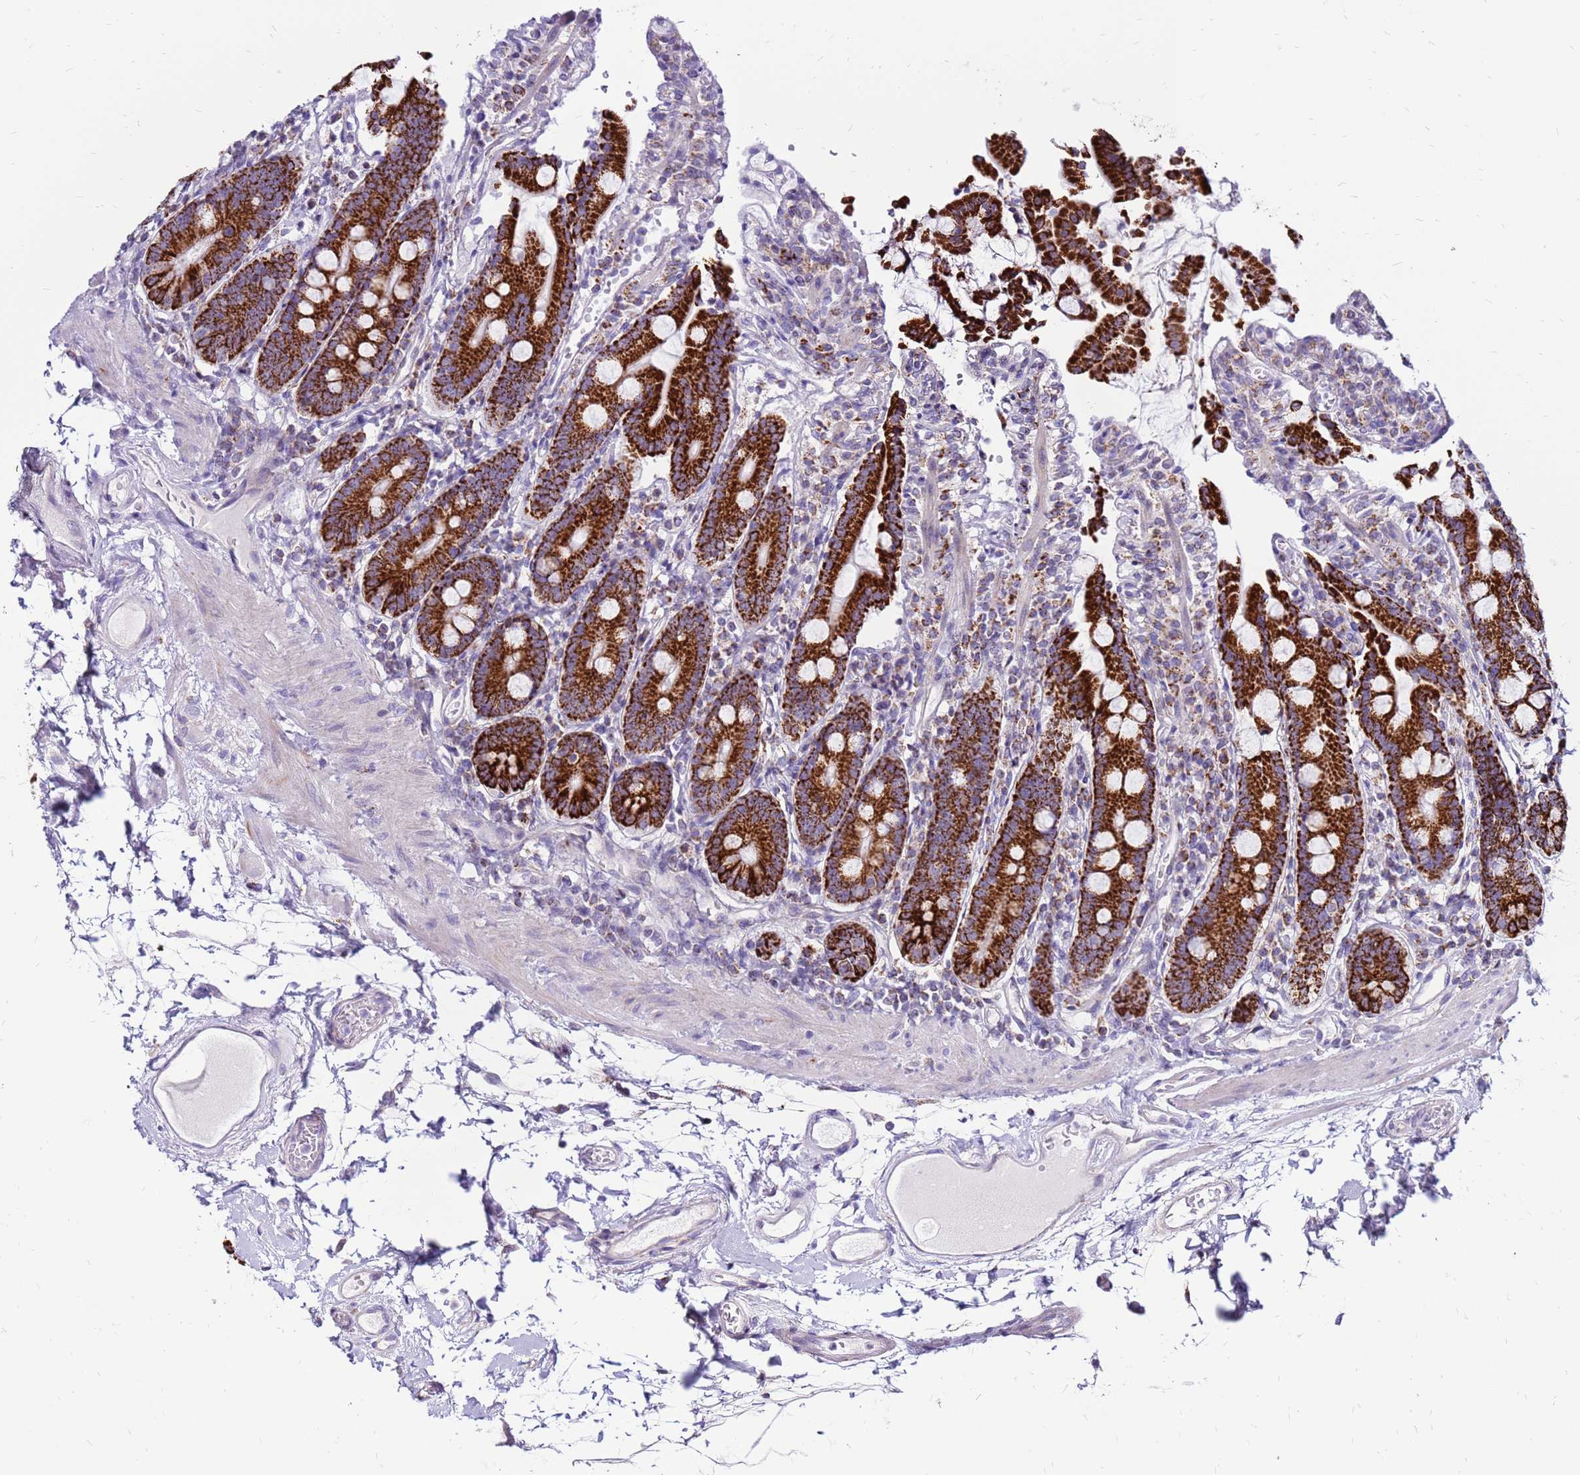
{"staining": {"intensity": "strong", "quantity": ">75%", "location": "cytoplasmic/membranous"}, "tissue": "duodenum", "cell_type": "Glandular cells", "image_type": "normal", "snomed": [{"axis": "morphology", "description": "Normal tissue, NOS"}, {"axis": "topography", "description": "Duodenum"}], "caption": "The immunohistochemical stain labels strong cytoplasmic/membranous expression in glandular cells of benign duodenum.", "gene": "IGF1R", "patient": {"sex": "male", "age": 55}}